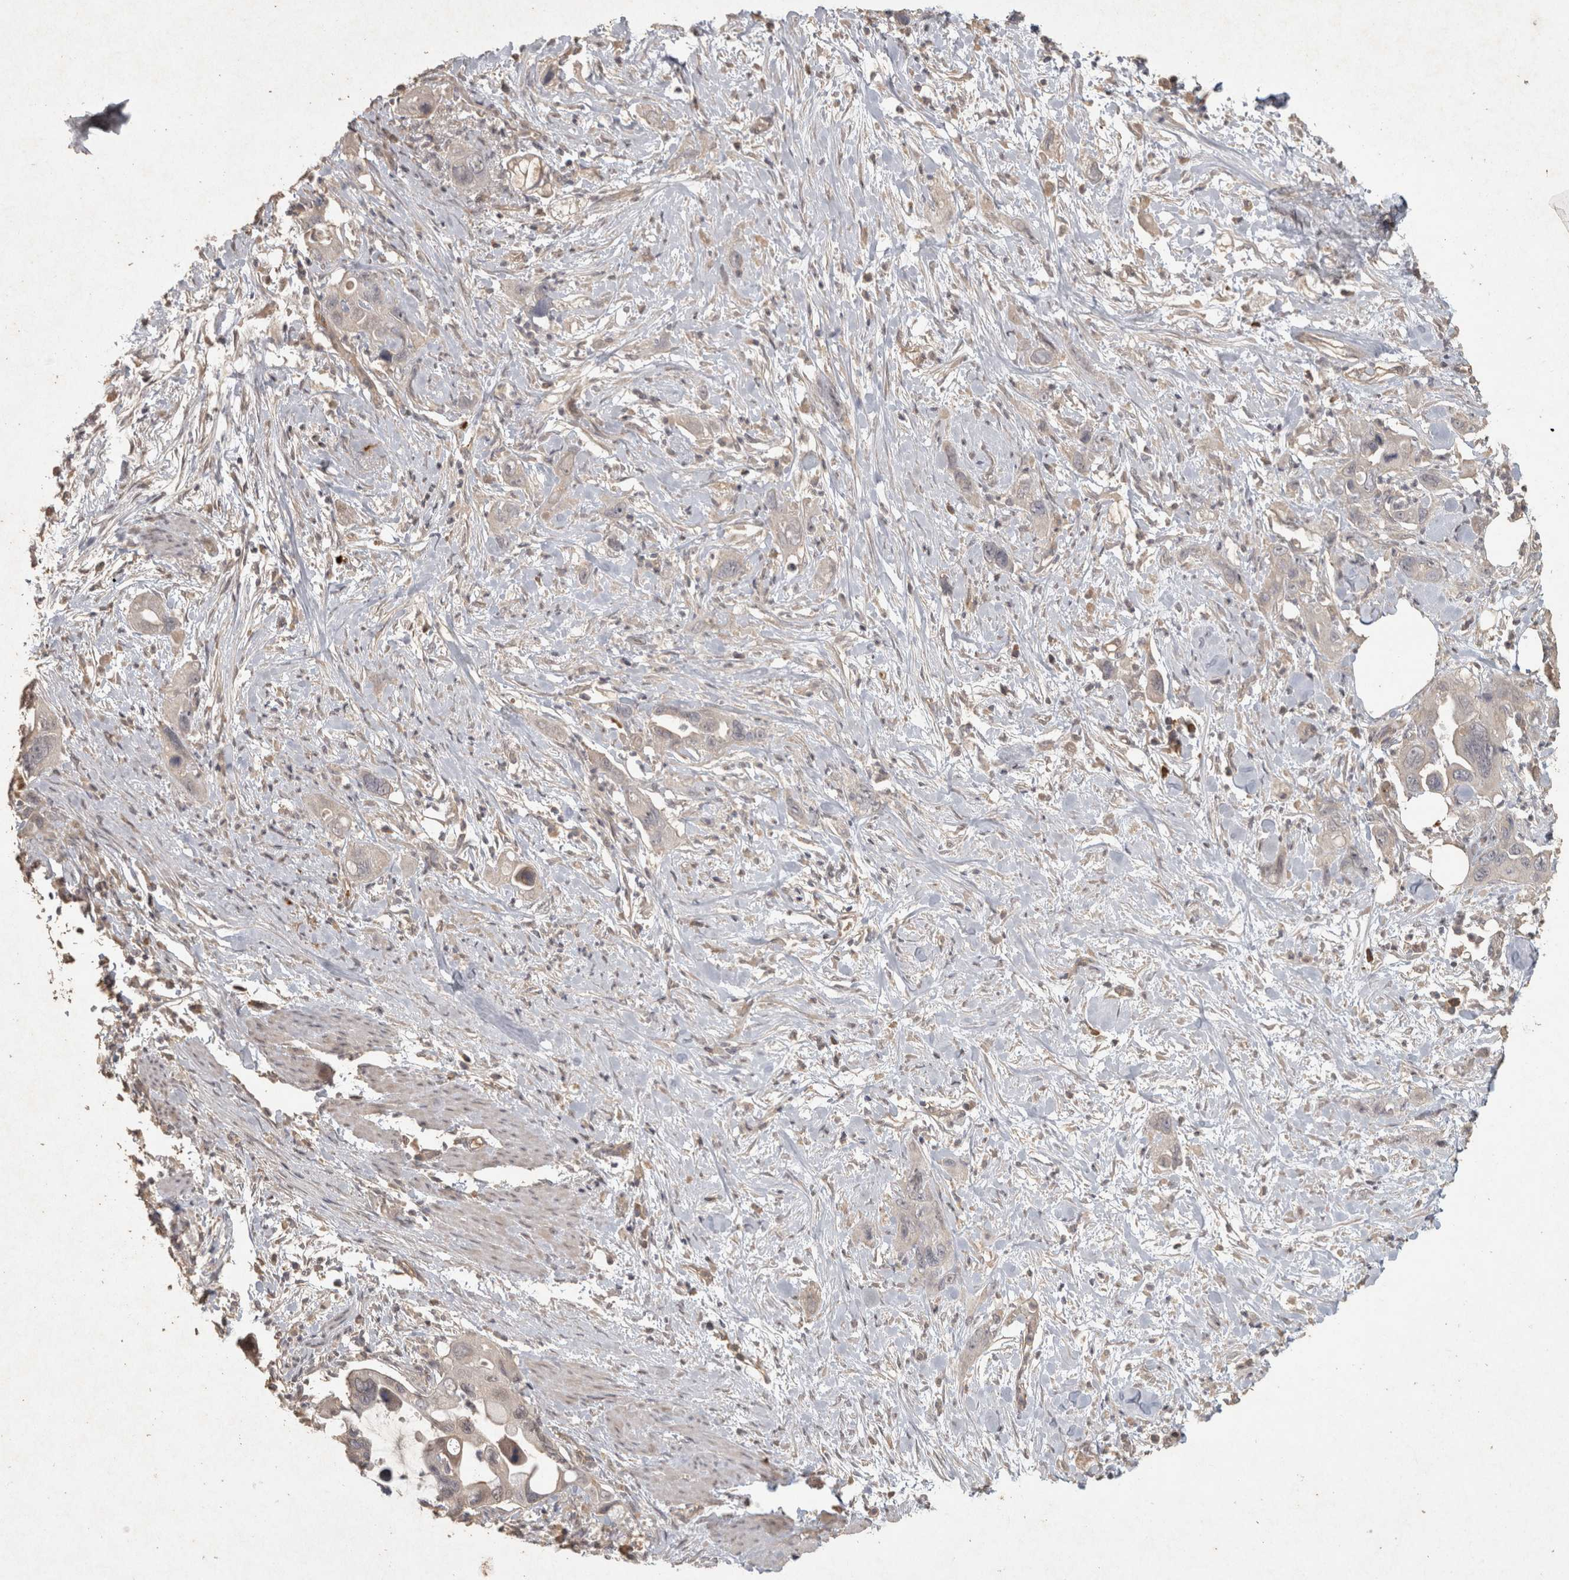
{"staining": {"intensity": "weak", "quantity": "25%-75%", "location": "cytoplasmic/membranous"}, "tissue": "pancreatic cancer", "cell_type": "Tumor cells", "image_type": "cancer", "snomed": [{"axis": "morphology", "description": "Adenocarcinoma, NOS"}, {"axis": "topography", "description": "Pancreas"}], "caption": "Immunohistochemistry (IHC) of human adenocarcinoma (pancreatic) demonstrates low levels of weak cytoplasmic/membranous staining in about 25%-75% of tumor cells.", "gene": "OSTN", "patient": {"sex": "female", "age": 70}}